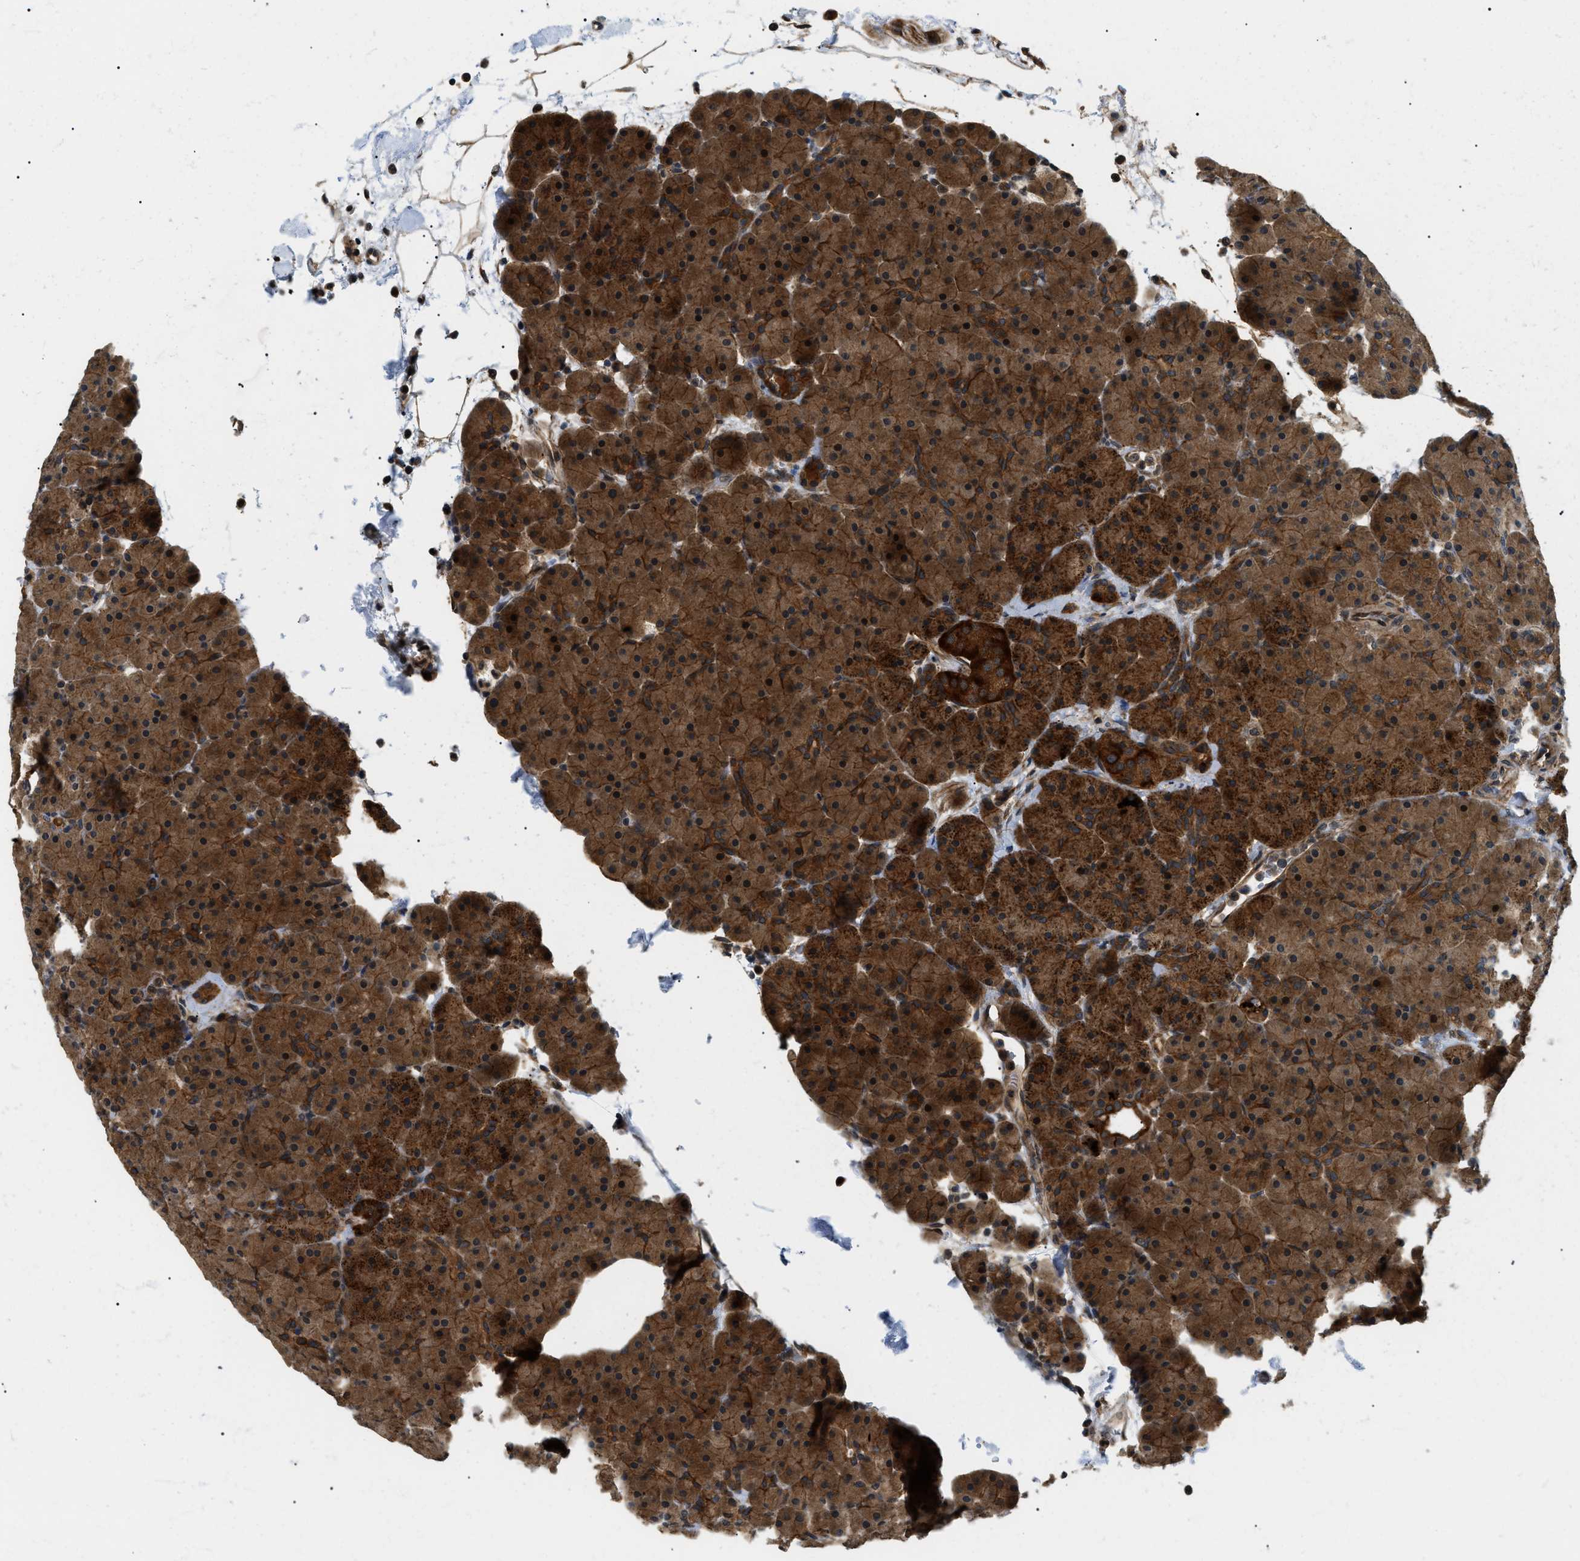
{"staining": {"intensity": "strong", "quantity": ">75%", "location": "cytoplasmic/membranous,nuclear"}, "tissue": "pancreas", "cell_type": "Exocrine glandular cells", "image_type": "normal", "snomed": [{"axis": "morphology", "description": "Normal tissue, NOS"}, {"axis": "topography", "description": "Pancreas"}], "caption": "Immunohistochemistry (IHC) micrograph of normal human pancreas stained for a protein (brown), which demonstrates high levels of strong cytoplasmic/membranous,nuclear positivity in approximately >75% of exocrine glandular cells.", "gene": "ATP6AP1", "patient": {"sex": "male", "age": 66}}